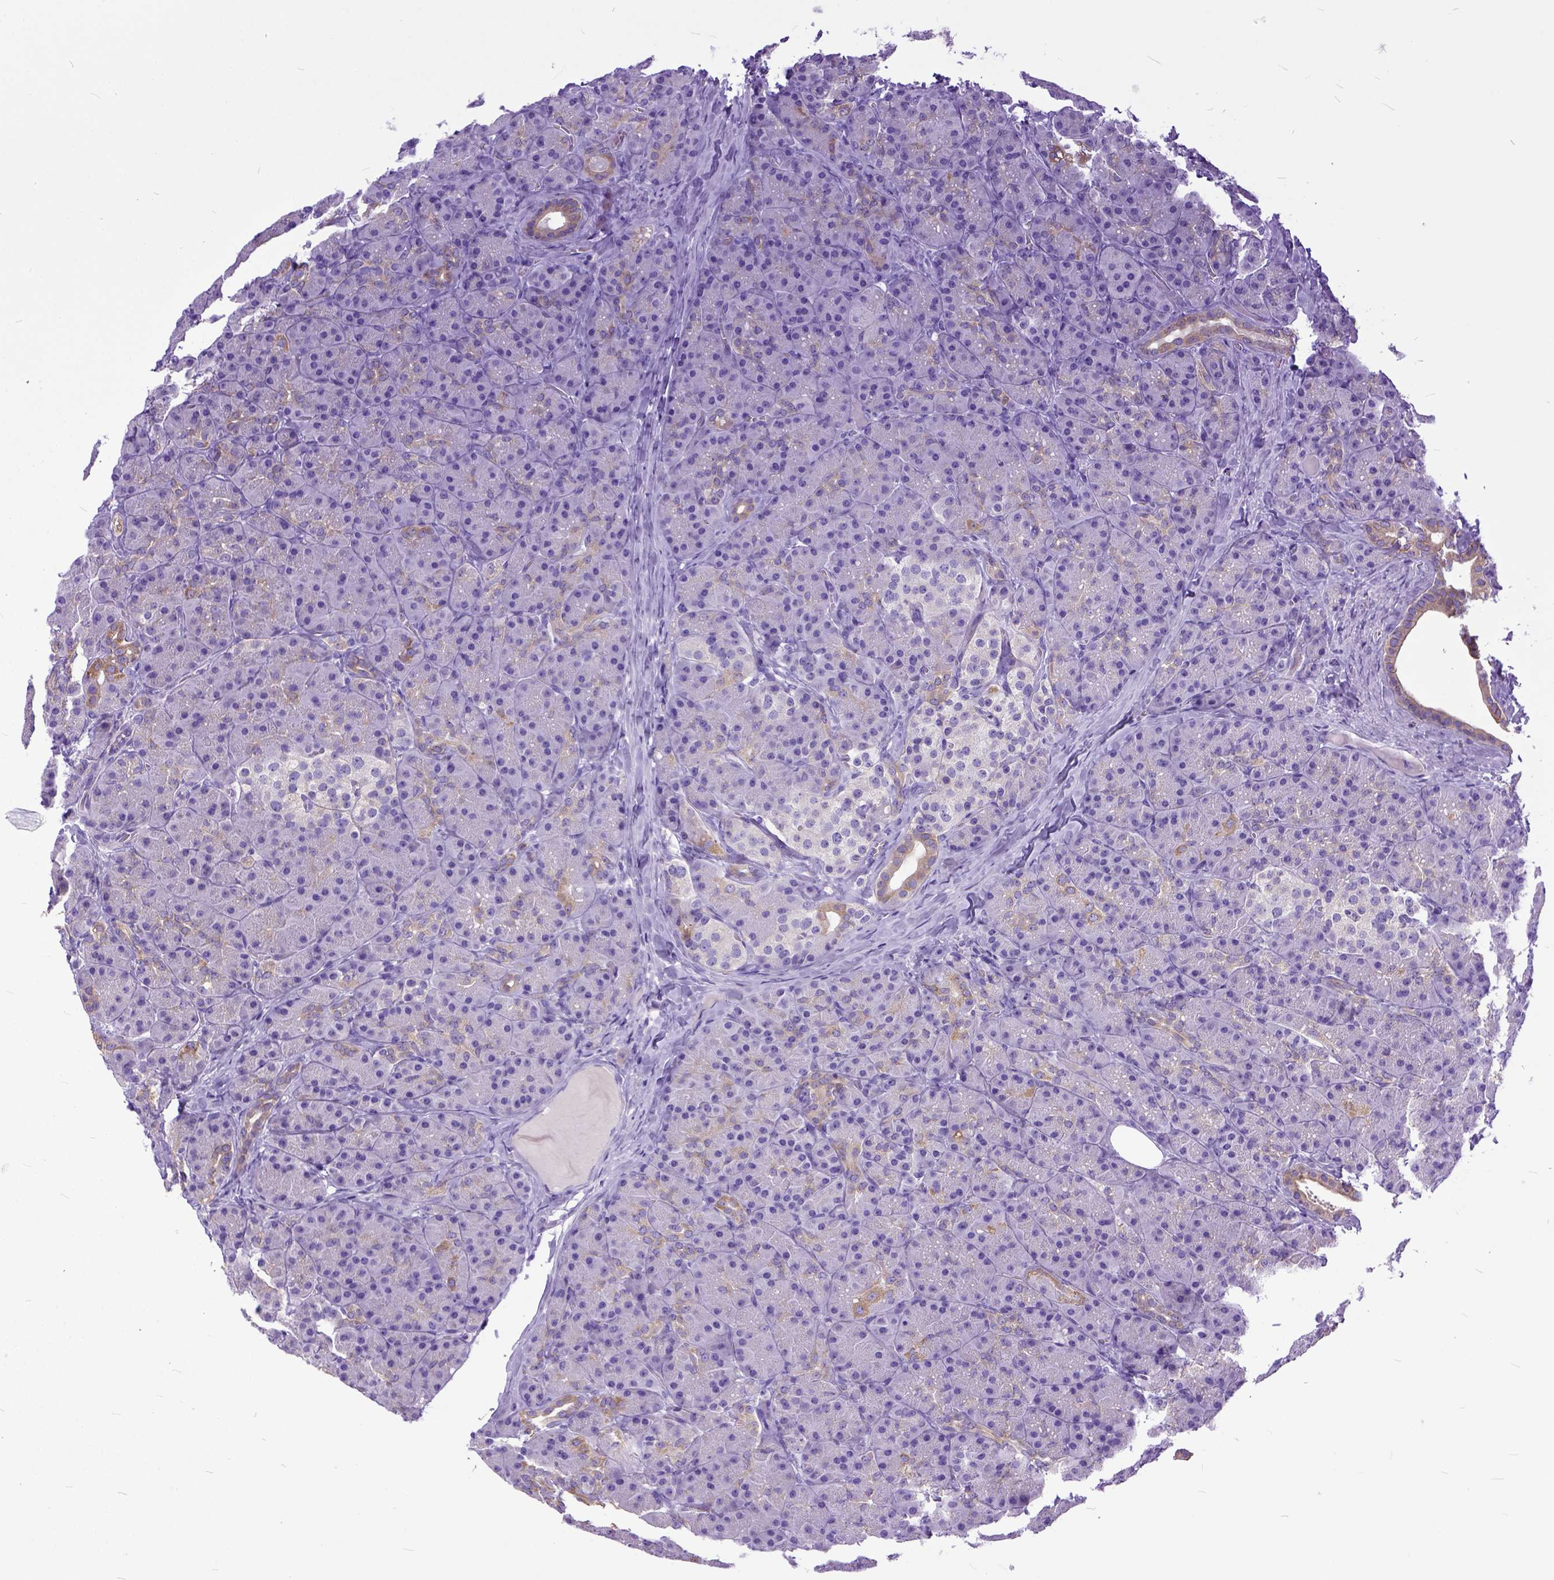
{"staining": {"intensity": "negative", "quantity": "none", "location": "none"}, "tissue": "pancreas", "cell_type": "Exocrine glandular cells", "image_type": "normal", "snomed": [{"axis": "morphology", "description": "Normal tissue, NOS"}, {"axis": "topography", "description": "Pancreas"}], "caption": "Human pancreas stained for a protein using immunohistochemistry demonstrates no expression in exocrine glandular cells.", "gene": "PPL", "patient": {"sex": "male", "age": 57}}